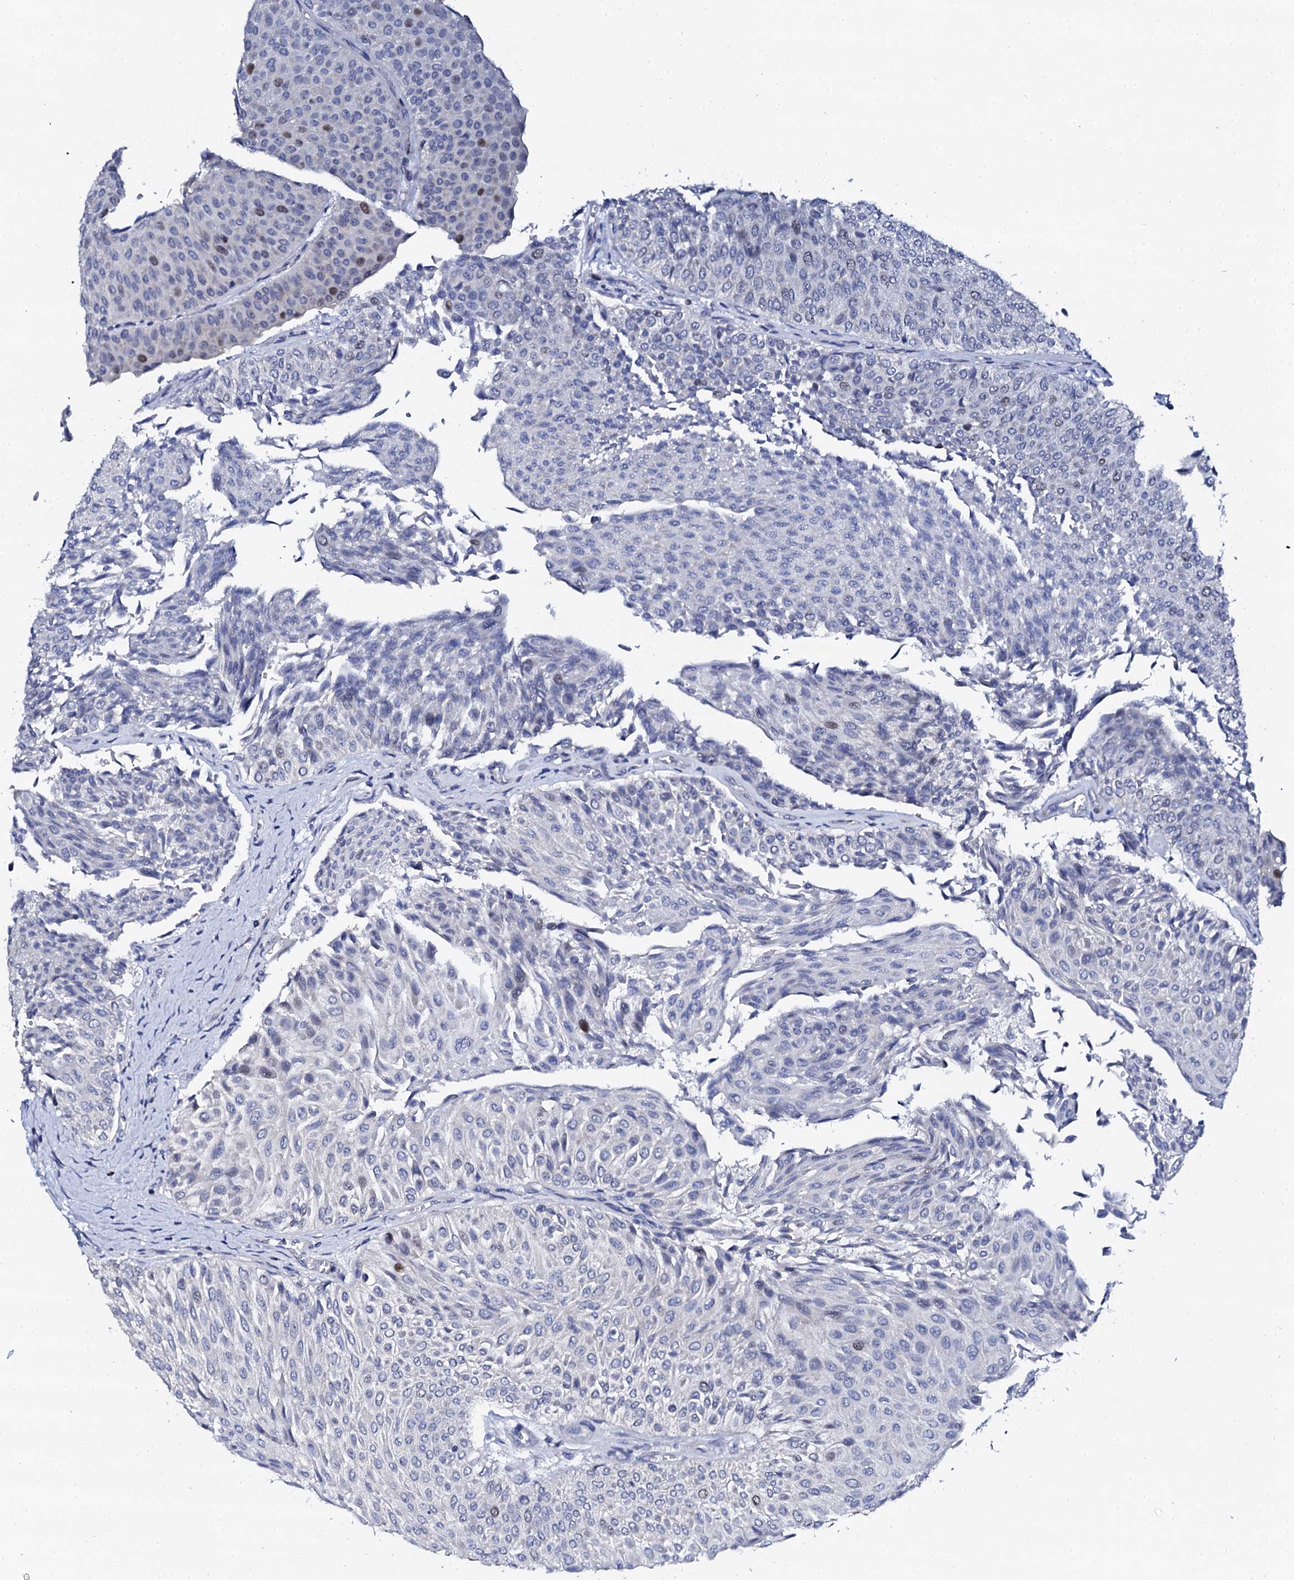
{"staining": {"intensity": "weak", "quantity": "<25%", "location": "nuclear"}, "tissue": "urothelial cancer", "cell_type": "Tumor cells", "image_type": "cancer", "snomed": [{"axis": "morphology", "description": "Urothelial carcinoma, Low grade"}, {"axis": "topography", "description": "Urinary bladder"}], "caption": "A high-resolution photomicrograph shows IHC staining of urothelial cancer, which exhibits no significant staining in tumor cells.", "gene": "NUDT13", "patient": {"sex": "male", "age": 78}}